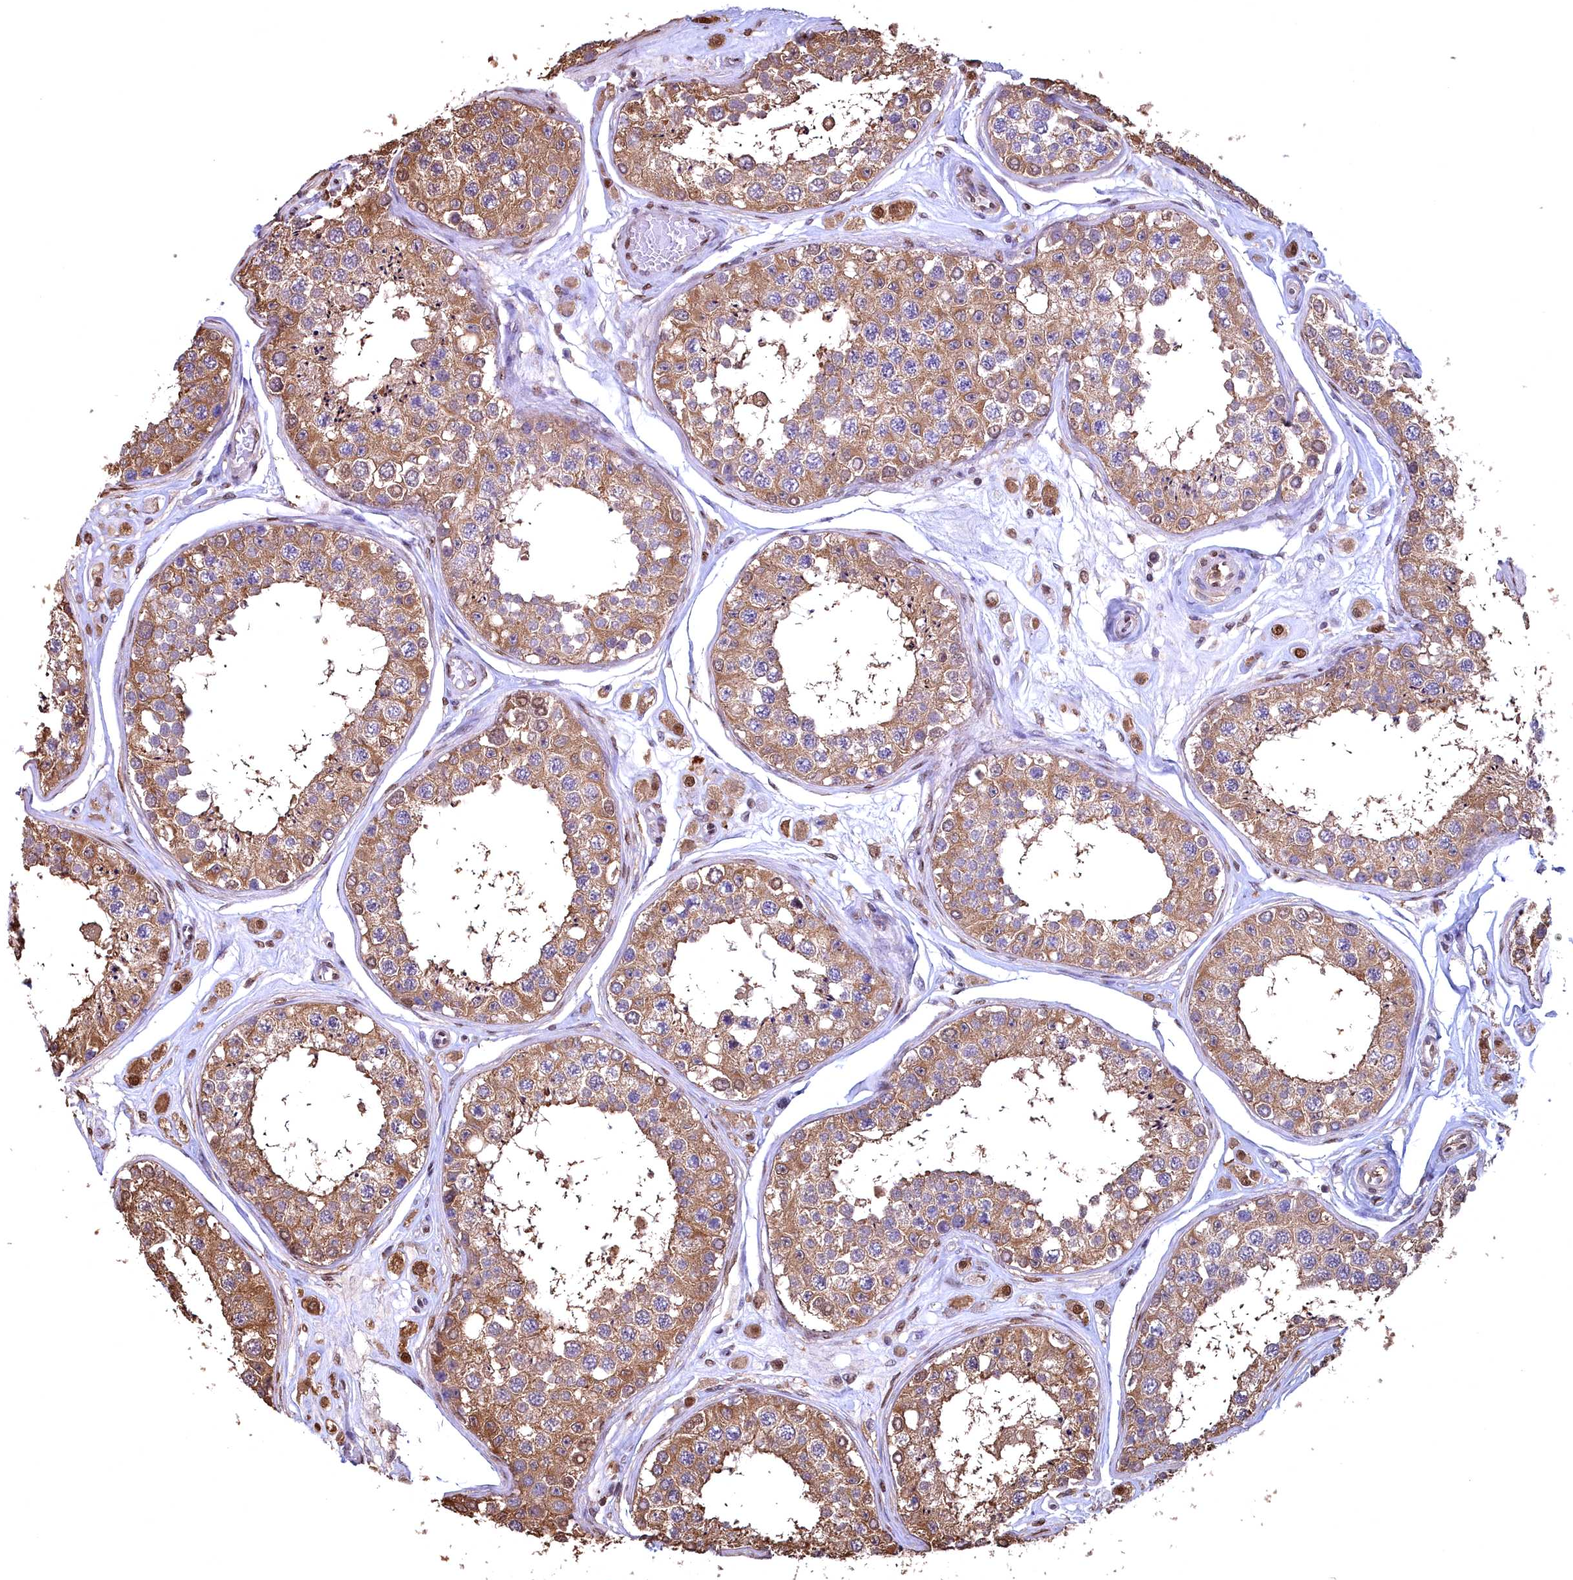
{"staining": {"intensity": "moderate", "quantity": ">75%", "location": "cytoplasmic/membranous"}, "tissue": "testis", "cell_type": "Cells in seminiferous ducts", "image_type": "normal", "snomed": [{"axis": "morphology", "description": "Normal tissue, NOS"}, {"axis": "topography", "description": "Testis"}], "caption": "Protein expression analysis of benign testis demonstrates moderate cytoplasmic/membranous positivity in approximately >75% of cells in seminiferous ducts.", "gene": "GAPDH", "patient": {"sex": "male", "age": 25}}